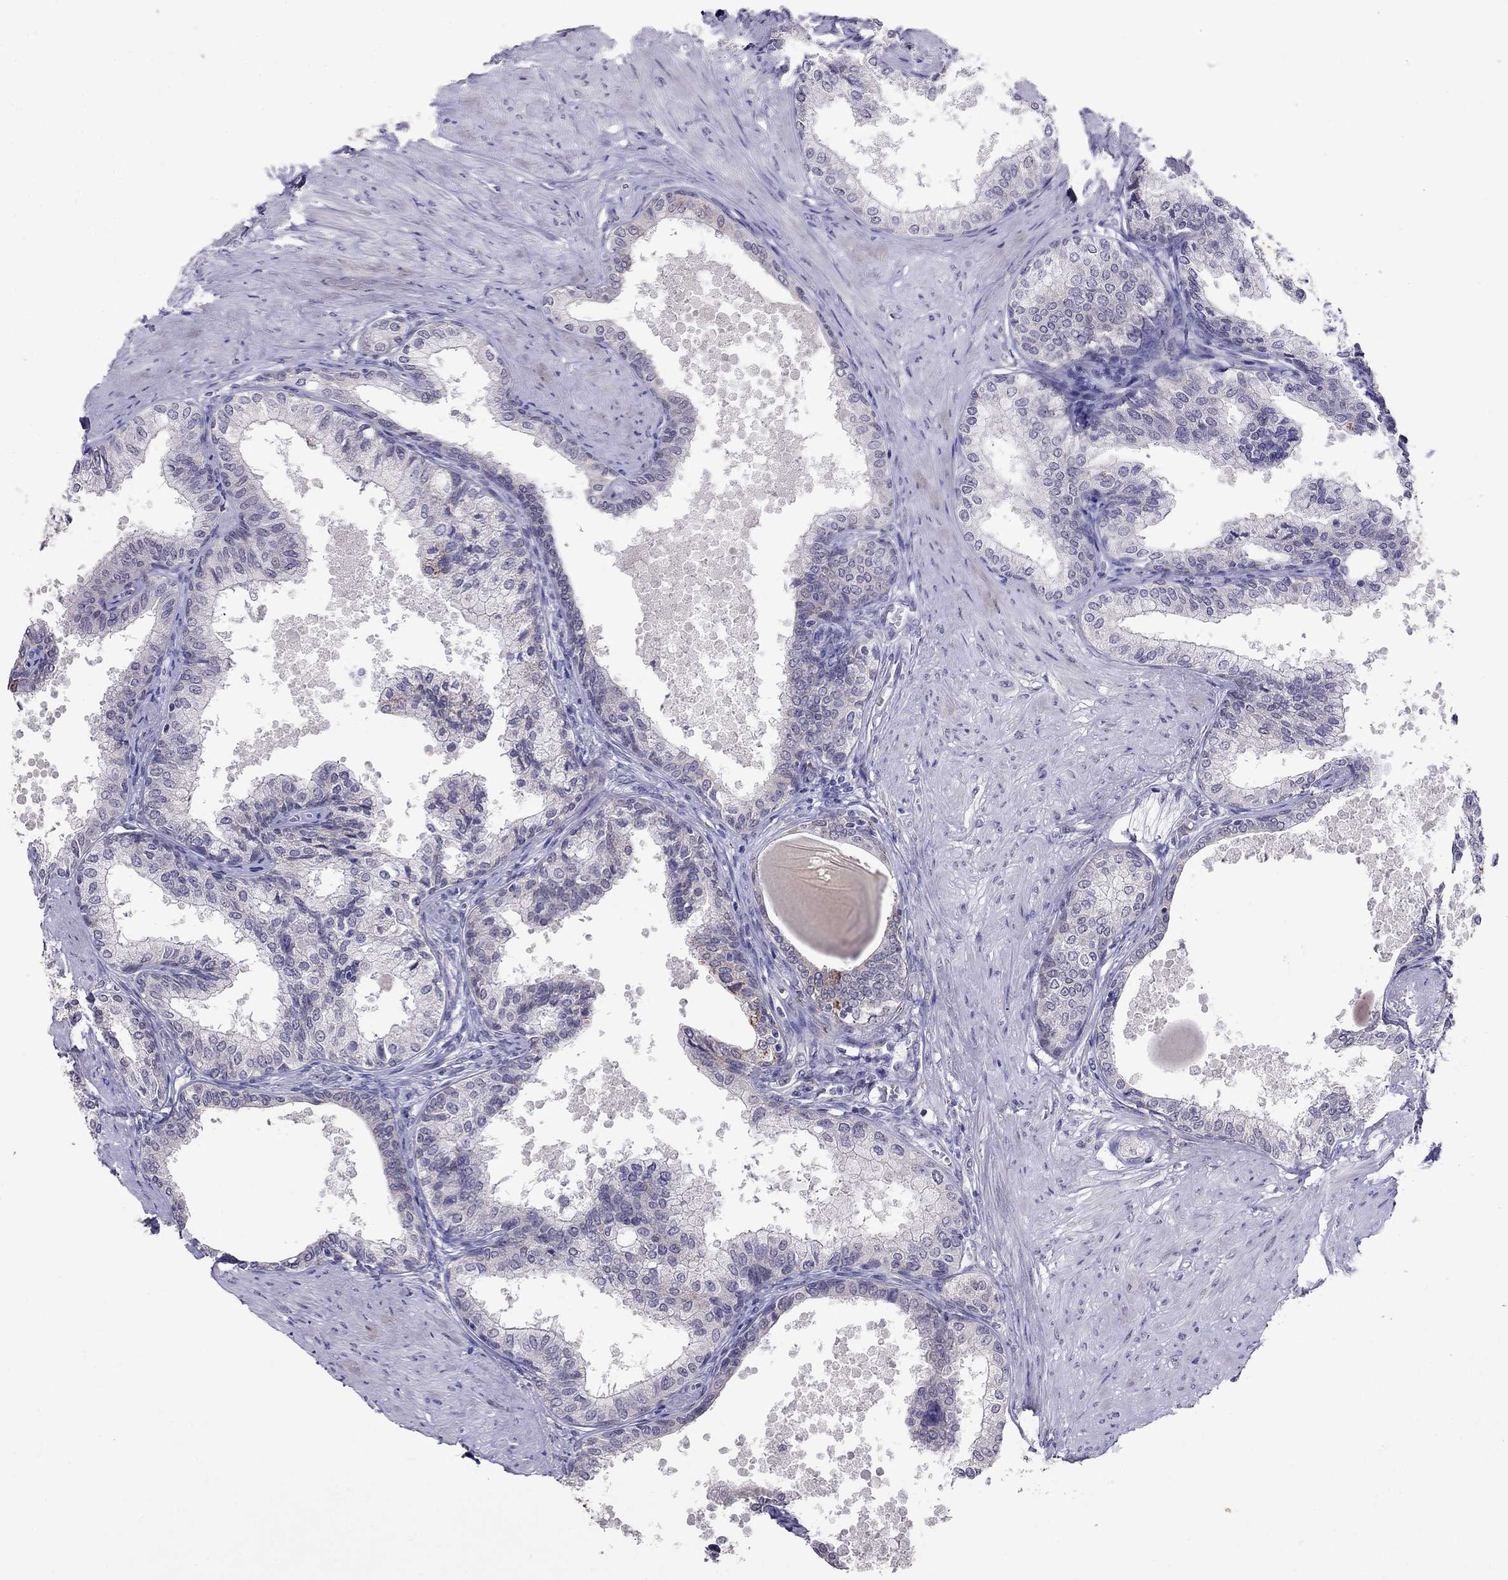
{"staining": {"intensity": "moderate", "quantity": "<25%", "location": "cytoplasmic/membranous"}, "tissue": "prostate", "cell_type": "Glandular cells", "image_type": "normal", "snomed": [{"axis": "morphology", "description": "Normal tissue, NOS"}, {"axis": "topography", "description": "Prostate"}], "caption": "IHC image of unremarkable prostate: human prostate stained using IHC displays low levels of moderate protein expression localized specifically in the cytoplasmic/membranous of glandular cells, appearing as a cytoplasmic/membranous brown color.", "gene": "MYO3B", "patient": {"sex": "male", "age": 63}}